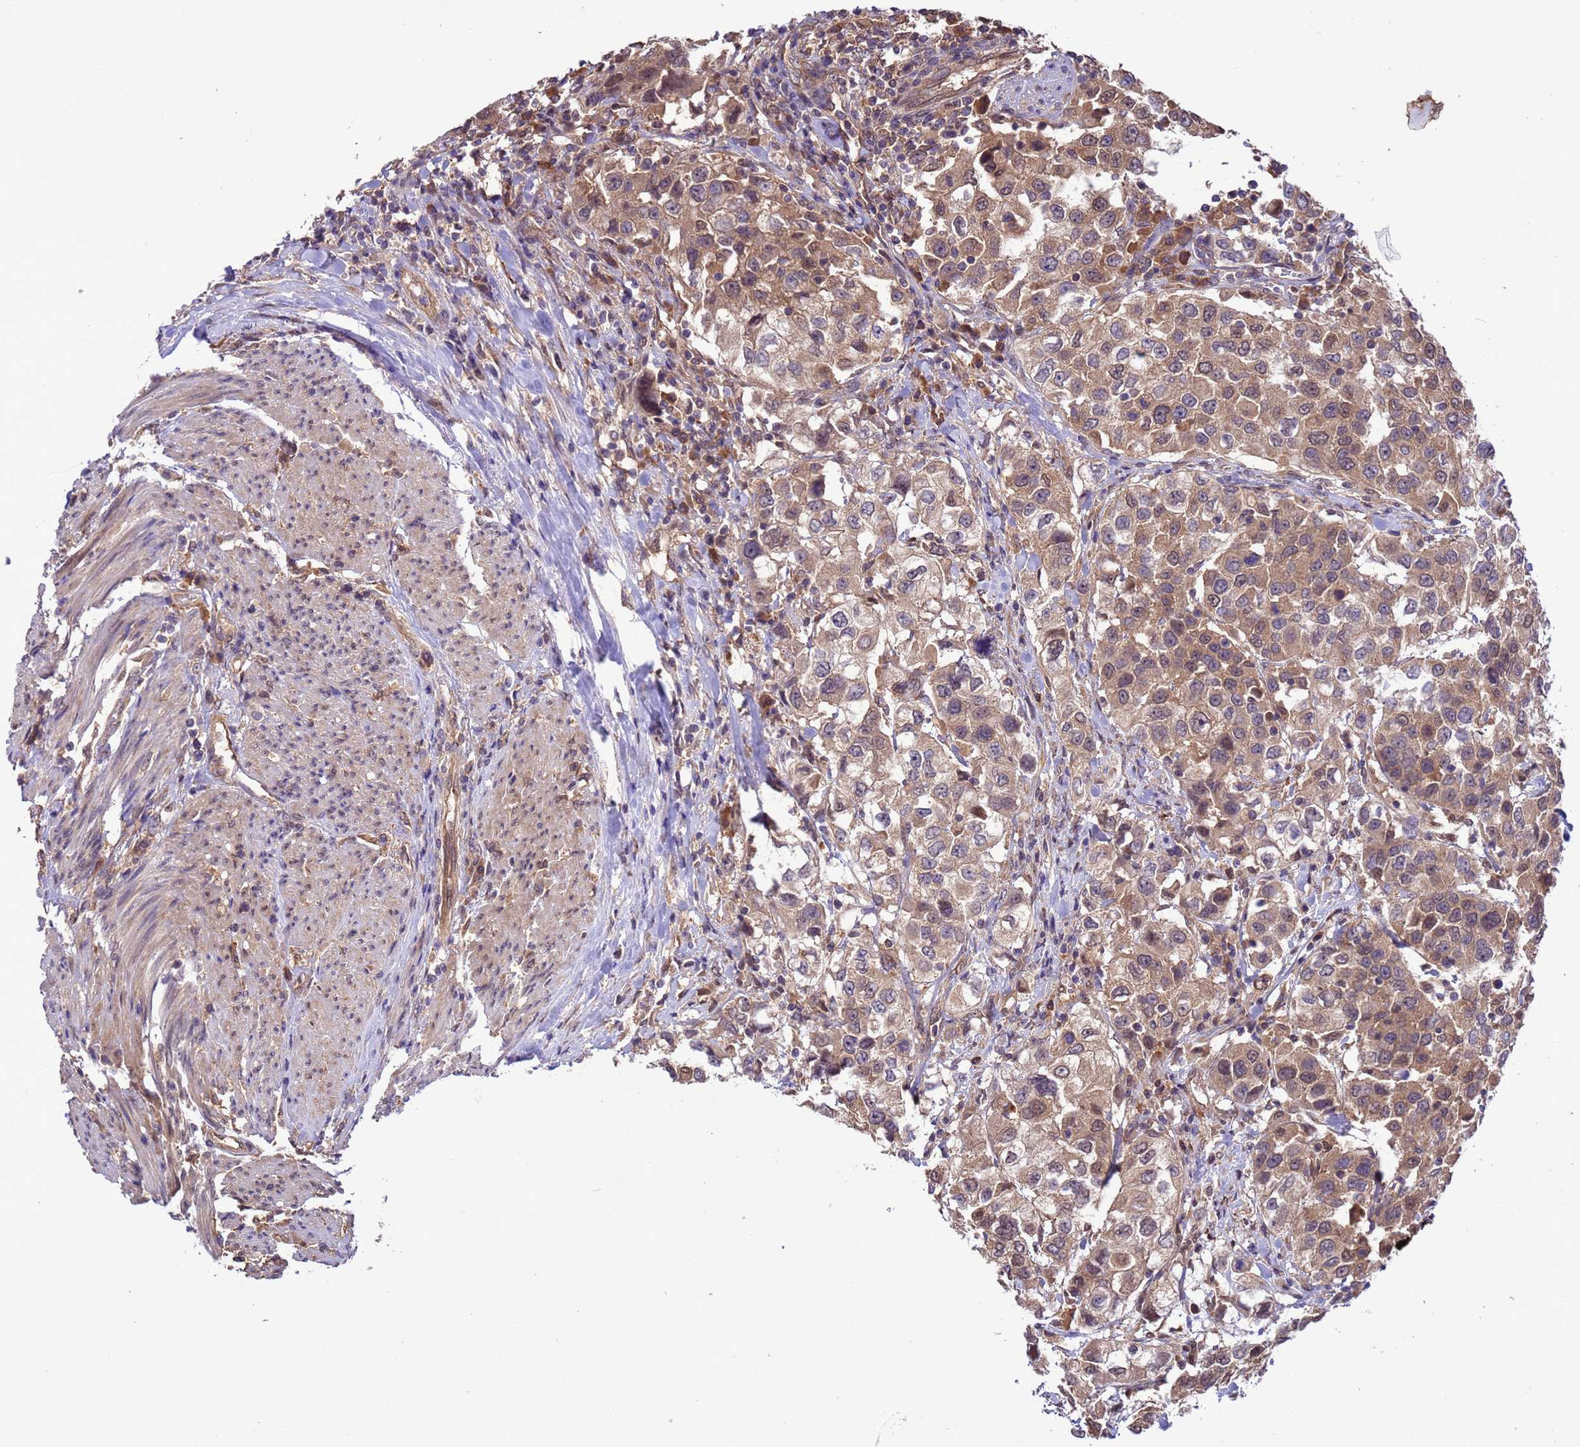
{"staining": {"intensity": "weak", "quantity": ">75%", "location": "cytoplasmic/membranous"}, "tissue": "urothelial cancer", "cell_type": "Tumor cells", "image_type": "cancer", "snomed": [{"axis": "morphology", "description": "Urothelial carcinoma, High grade"}, {"axis": "topography", "description": "Urinary bladder"}], "caption": "Weak cytoplasmic/membranous protein staining is seen in about >75% of tumor cells in high-grade urothelial carcinoma.", "gene": "ZFP69B", "patient": {"sex": "female", "age": 80}}